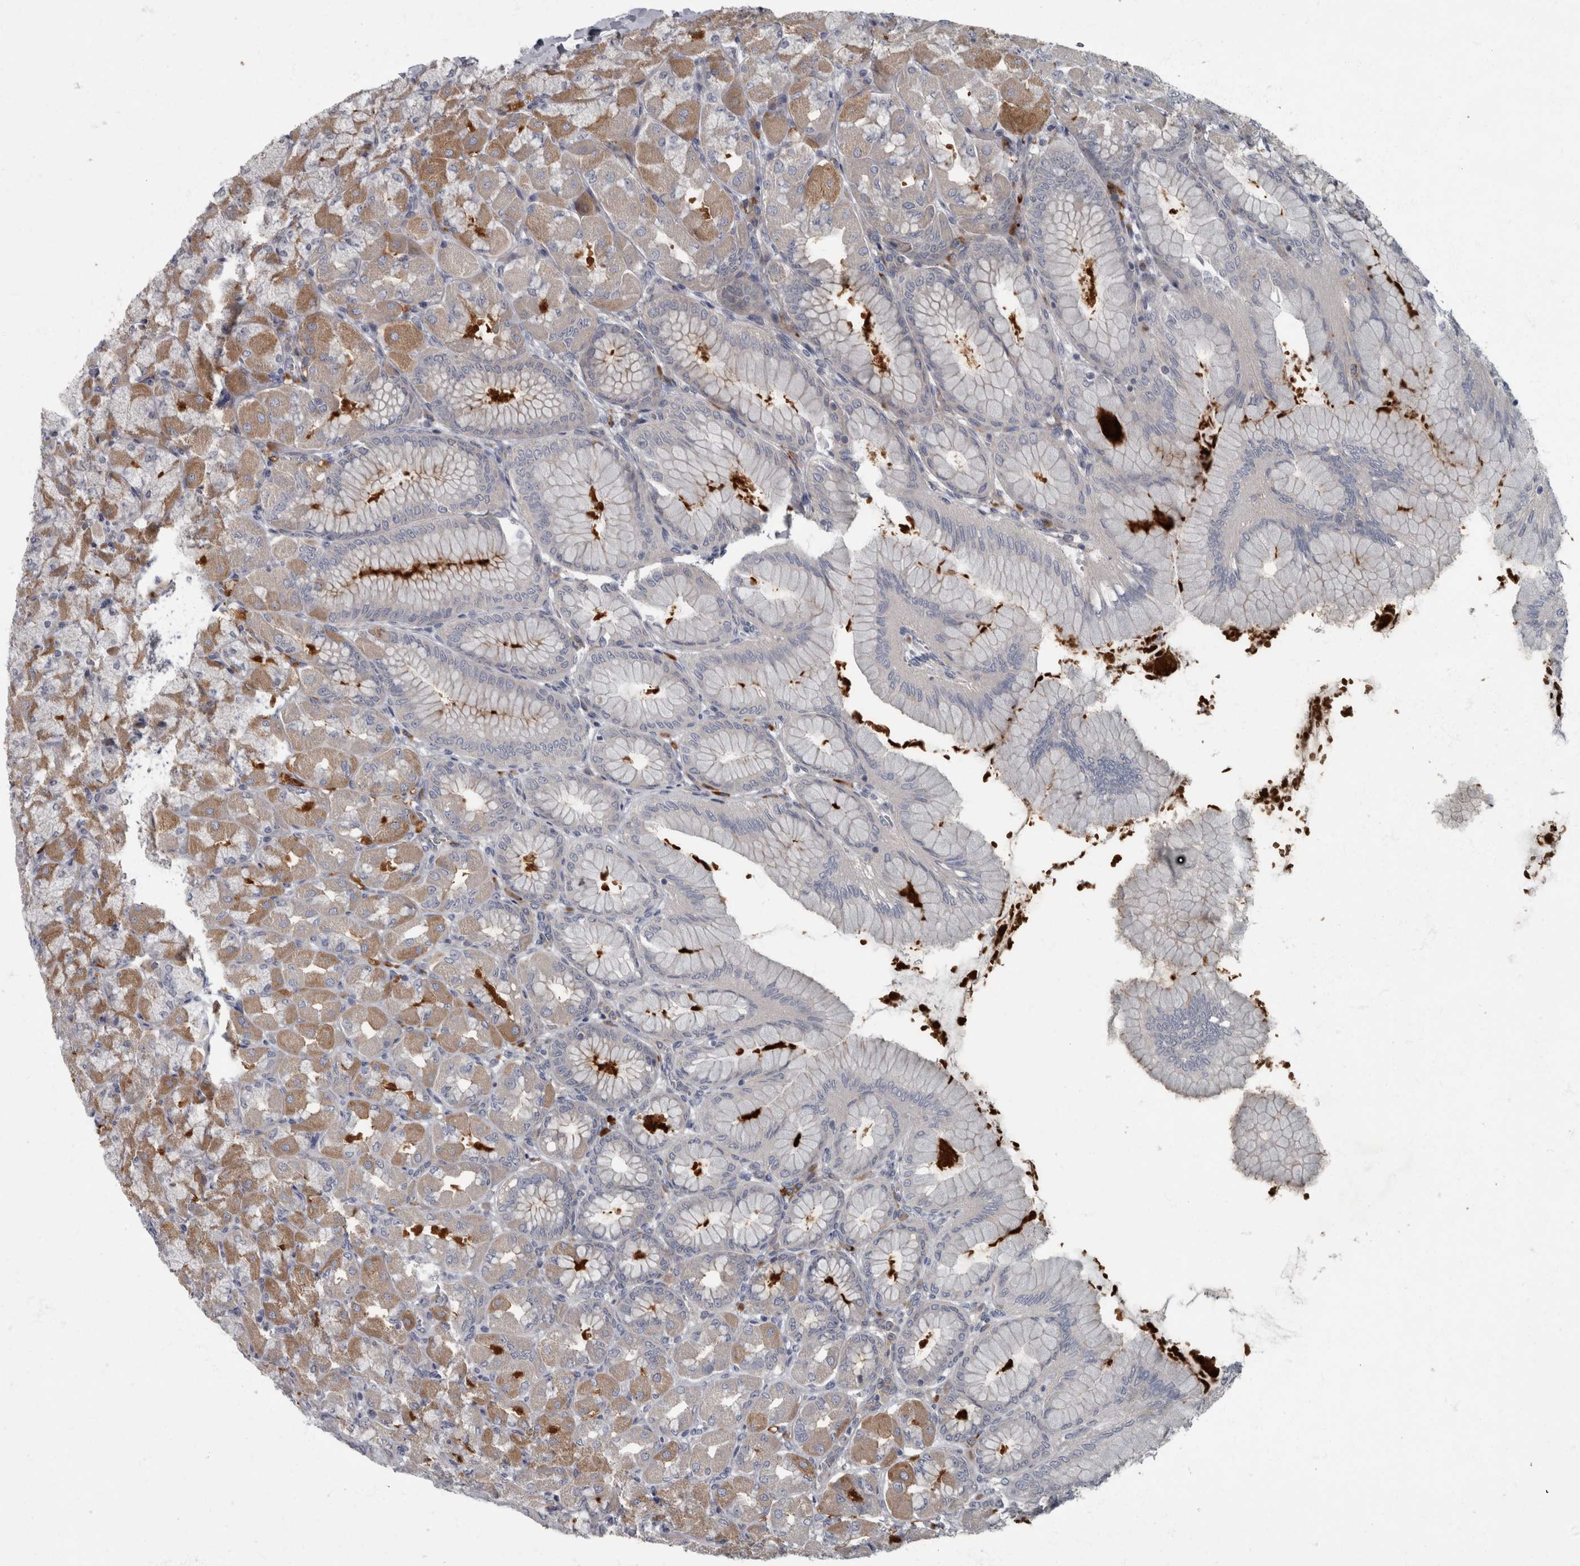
{"staining": {"intensity": "strong", "quantity": "25%-75%", "location": "cytoplasmic/membranous"}, "tissue": "stomach", "cell_type": "Glandular cells", "image_type": "normal", "snomed": [{"axis": "morphology", "description": "Normal tissue, NOS"}, {"axis": "topography", "description": "Stomach, upper"}], "caption": "The histopathology image exhibits staining of benign stomach, revealing strong cytoplasmic/membranous protein positivity (brown color) within glandular cells. The protein is shown in brown color, while the nuclei are stained blue.", "gene": "CDC42BPG", "patient": {"sex": "female", "age": 56}}